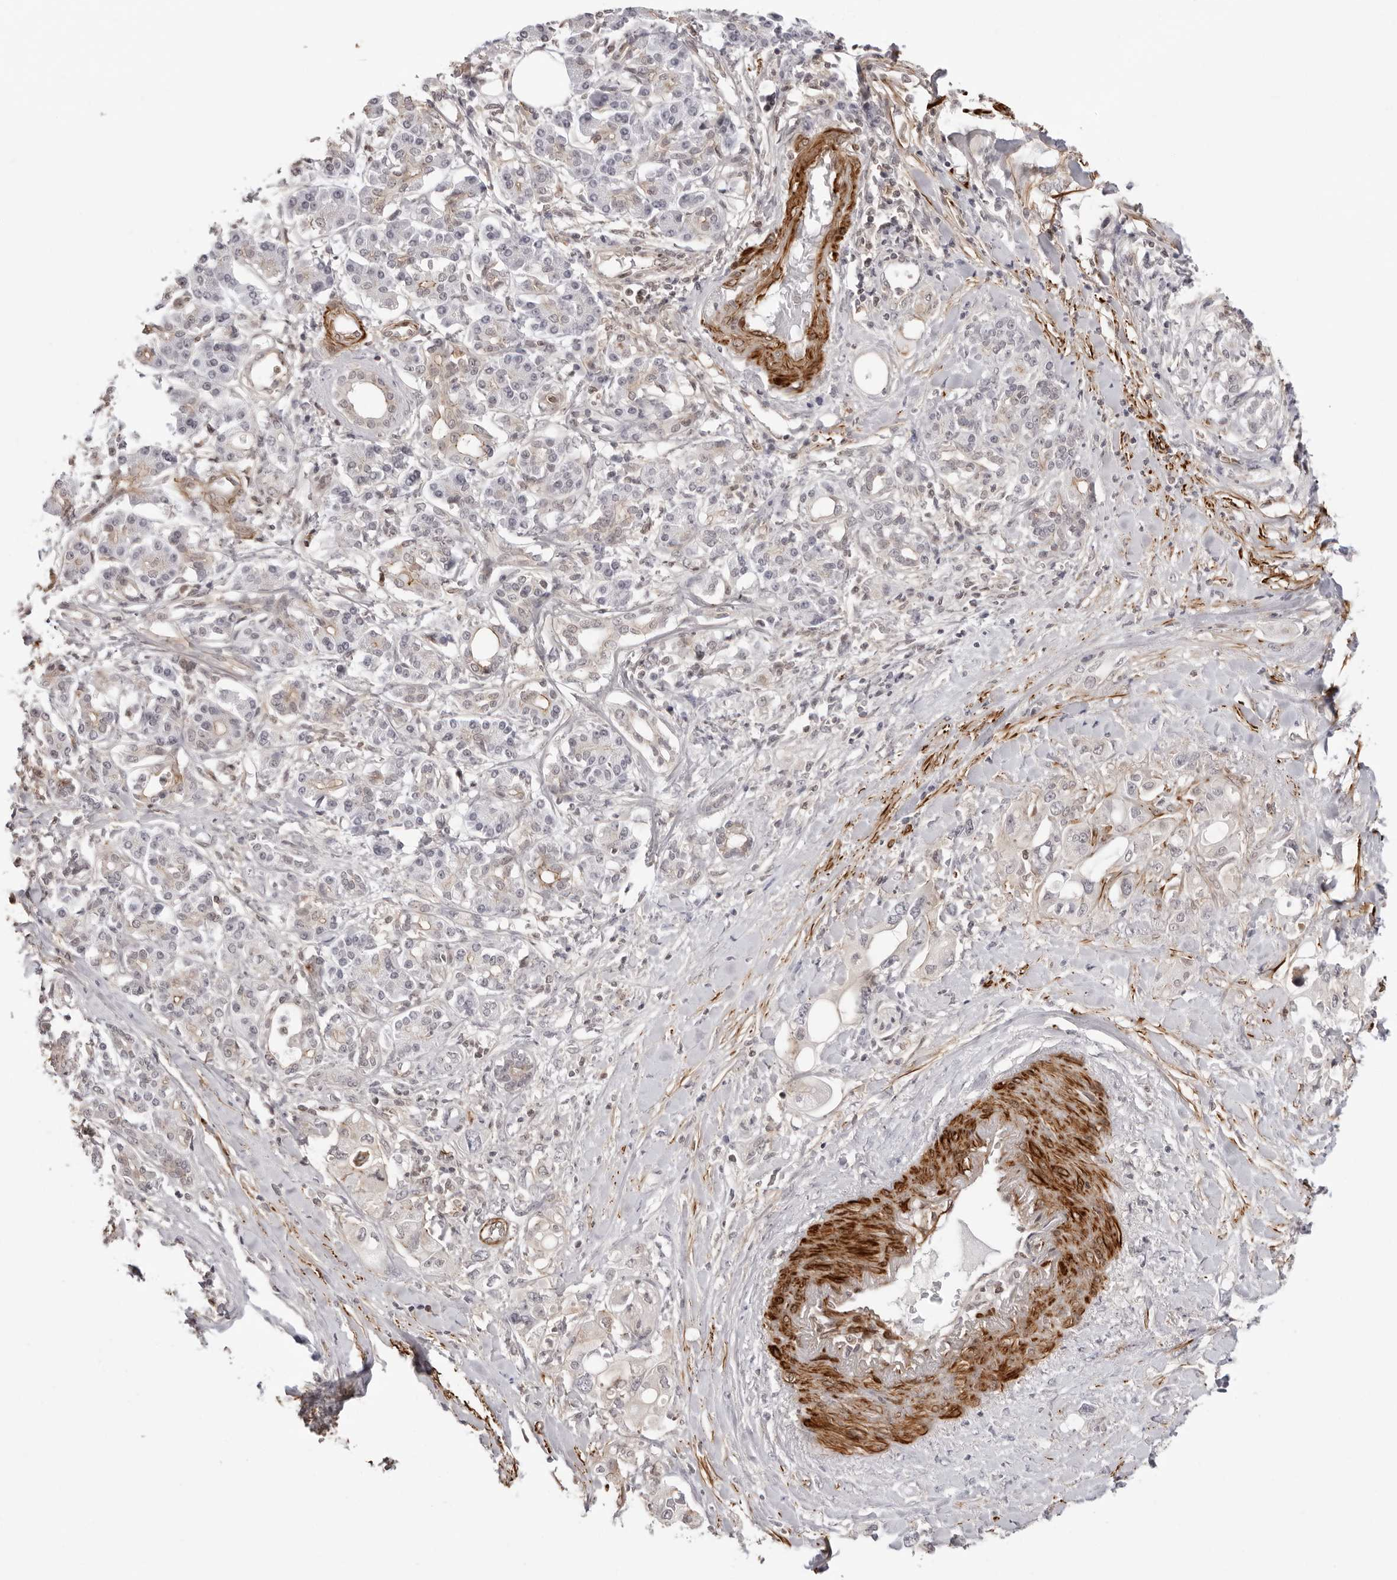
{"staining": {"intensity": "negative", "quantity": "none", "location": "none"}, "tissue": "pancreatic cancer", "cell_type": "Tumor cells", "image_type": "cancer", "snomed": [{"axis": "morphology", "description": "Adenocarcinoma, NOS"}, {"axis": "topography", "description": "Pancreas"}], "caption": "Photomicrograph shows no significant protein positivity in tumor cells of pancreatic cancer (adenocarcinoma). (DAB (3,3'-diaminobenzidine) IHC, high magnification).", "gene": "UNK", "patient": {"sex": "female", "age": 56}}